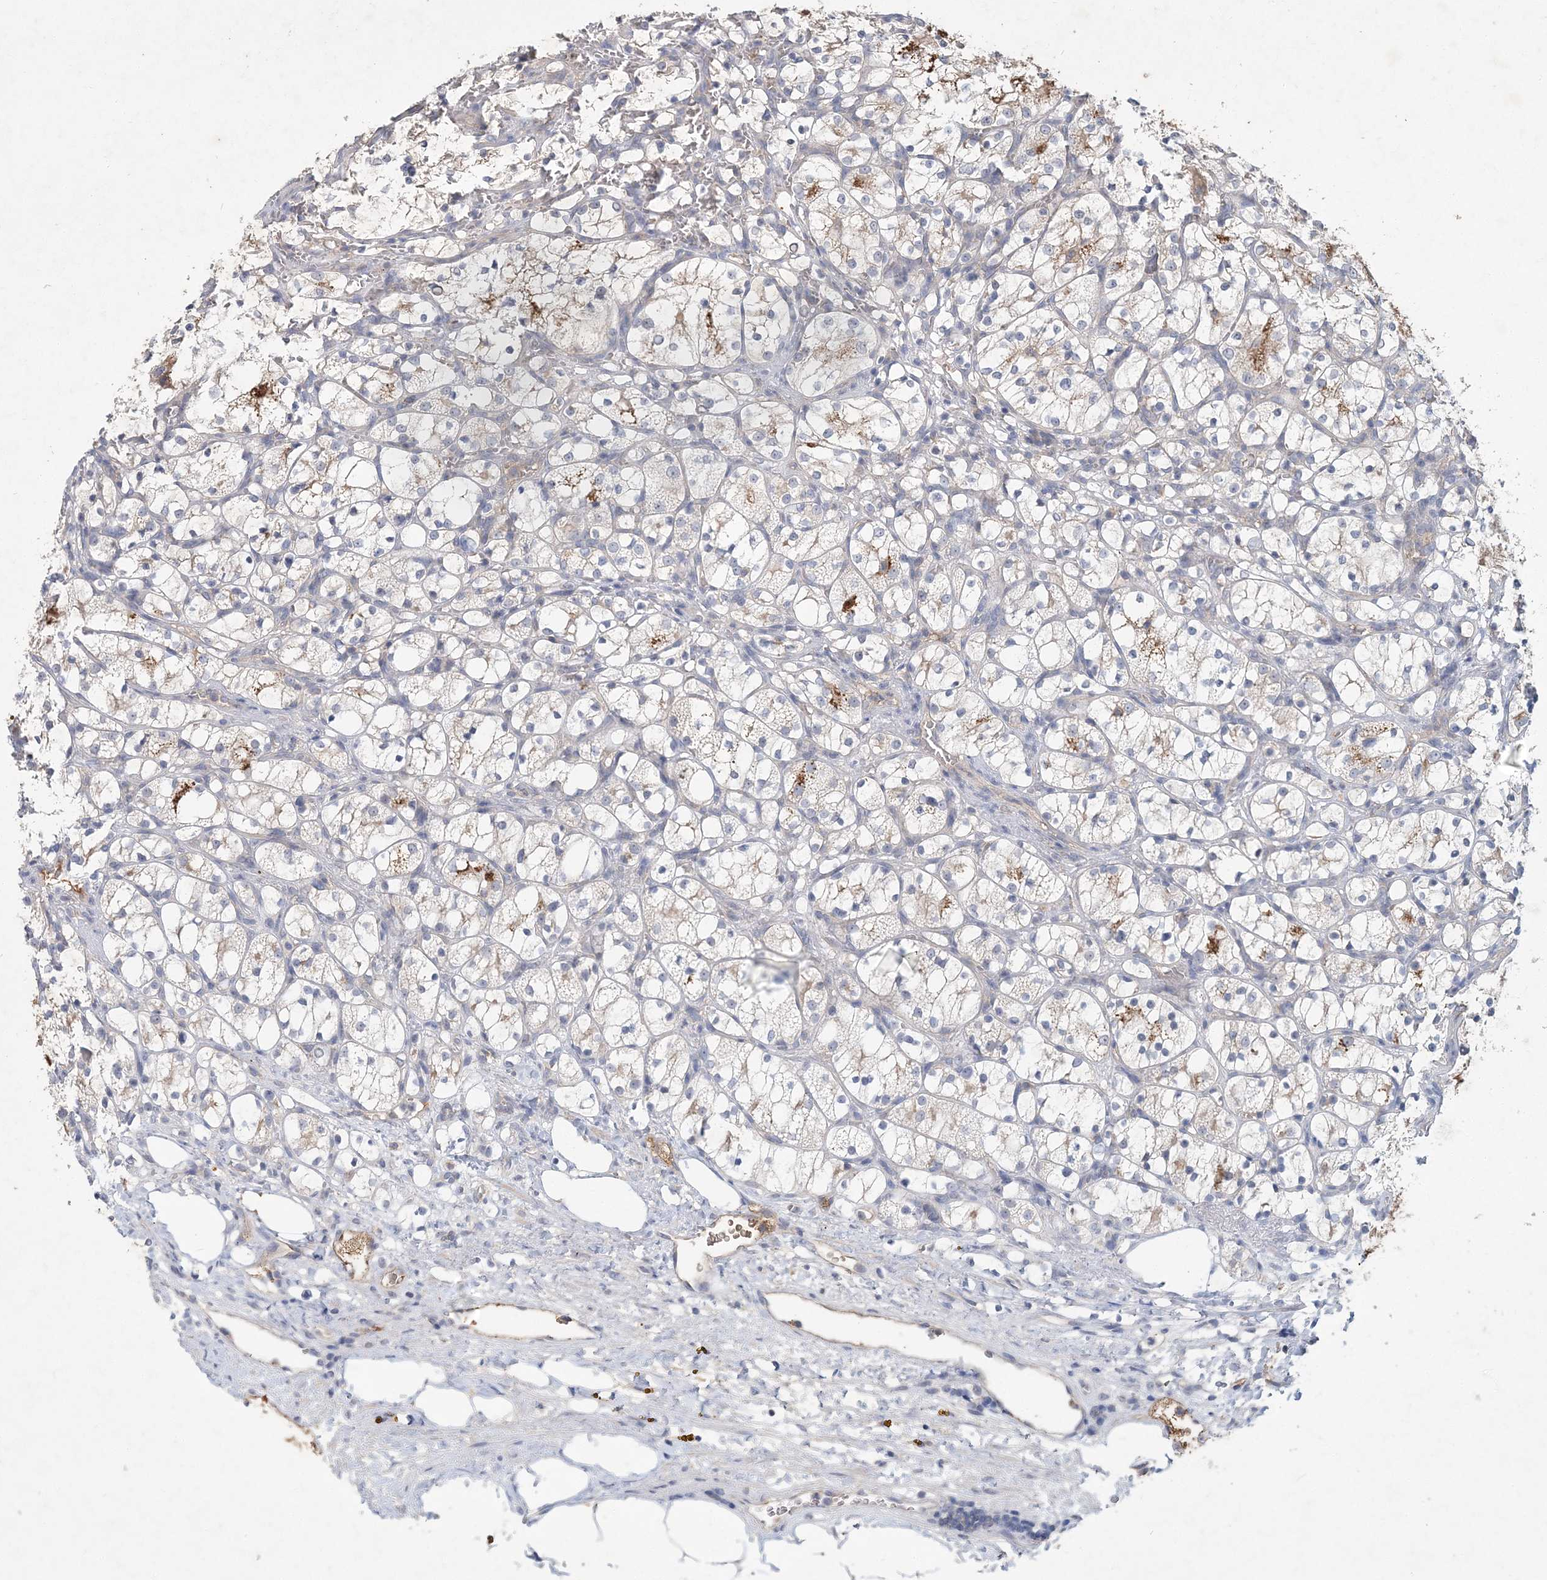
{"staining": {"intensity": "negative", "quantity": "none", "location": "none"}, "tissue": "renal cancer", "cell_type": "Tumor cells", "image_type": "cancer", "snomed": [{"axis": "morphology", "description": "Adenocarcinoma, NOS"}, {"axis": "topography", "description": "Kidney"}], "caption": "A micrograph of adenocarcinoma (renal) stained for a protein demonstrates no brown staining in tumor cells.", "gene": "RNF25", "patient": {"sex": "female", "age": 69}}